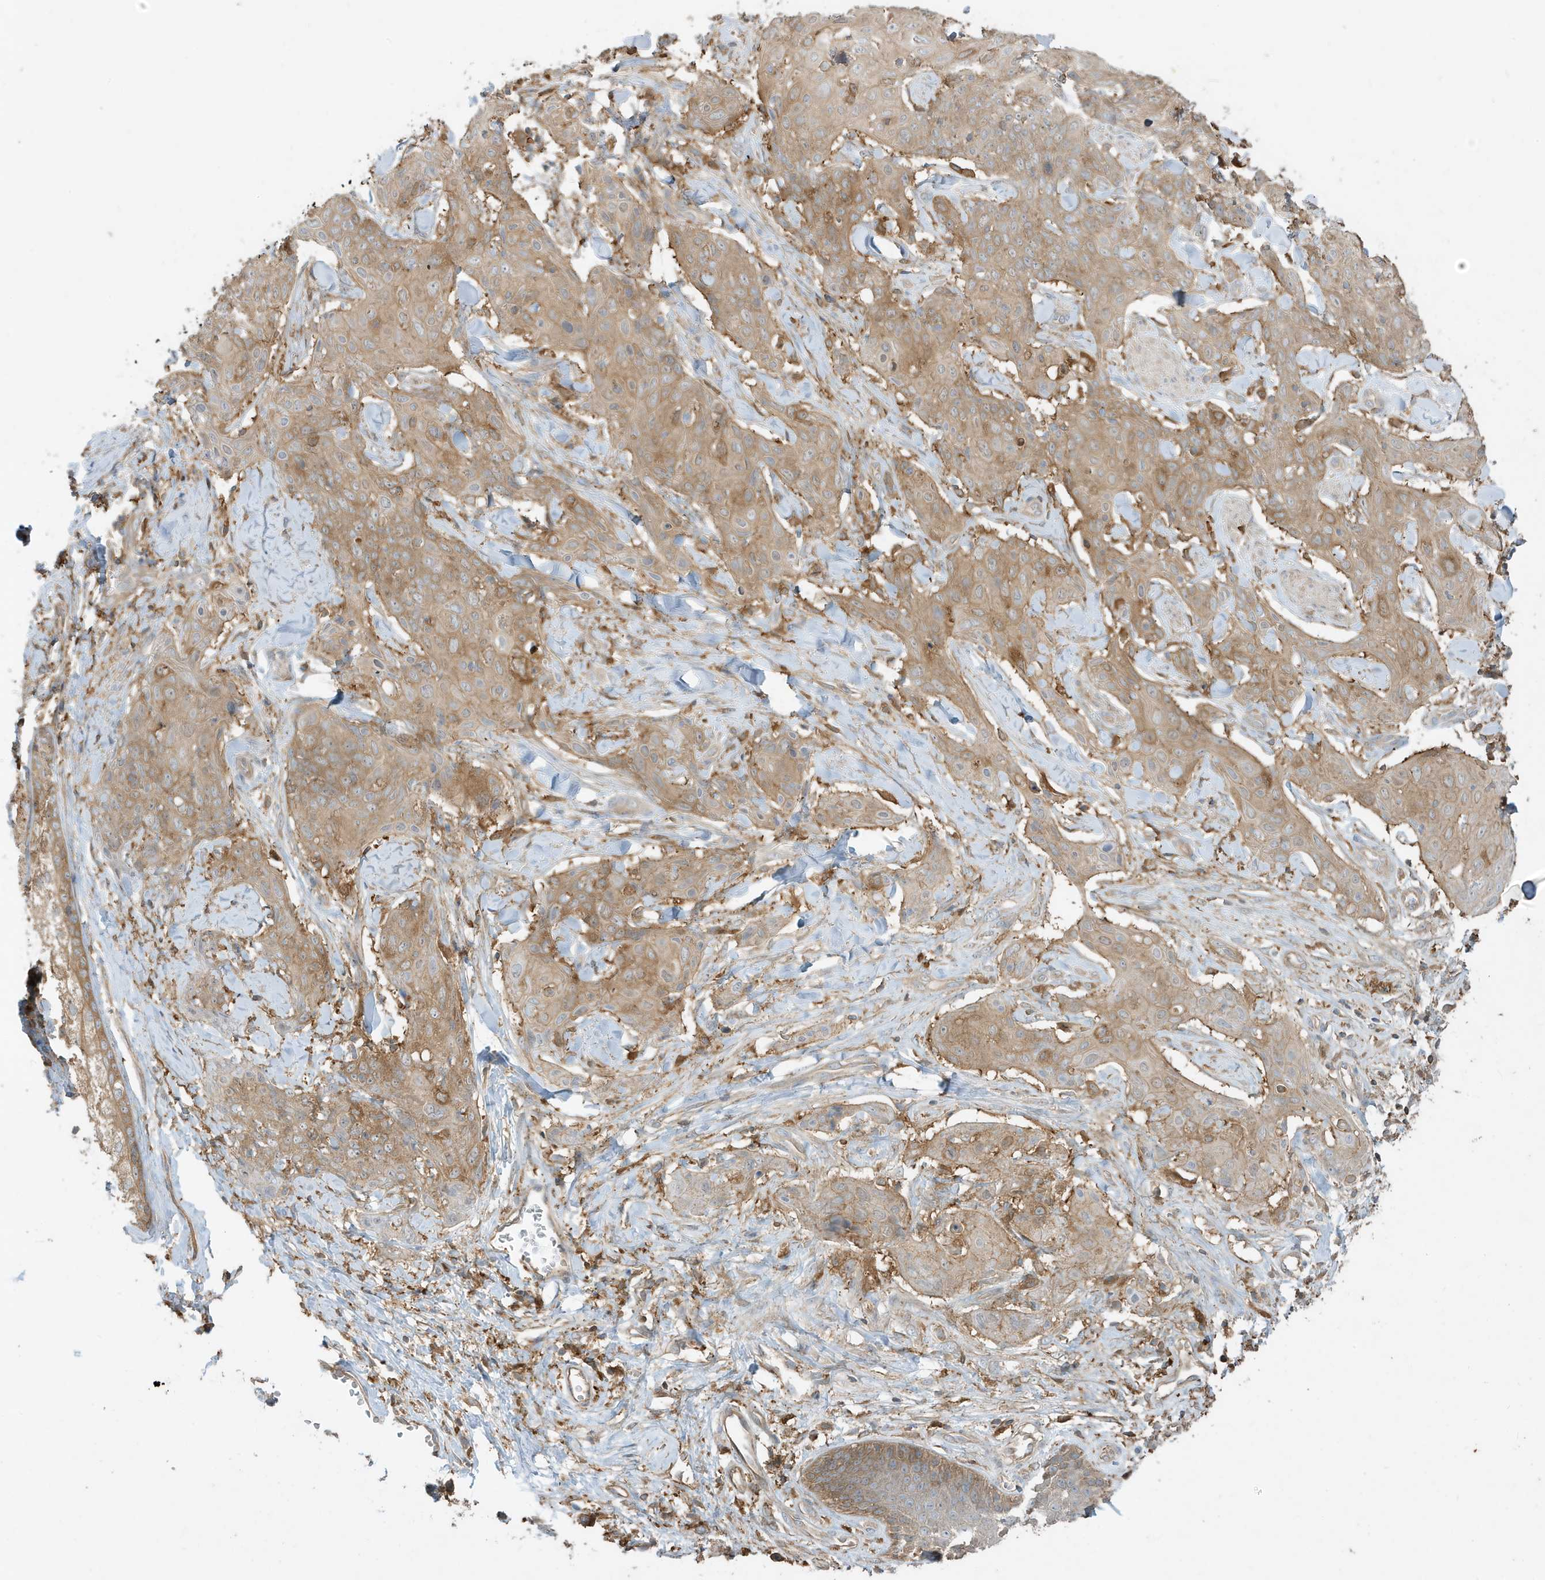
{"staining": {"intensity": "weak", "quantity": "25%-75%", "location": "cytoplasmic/membranous"}, "tissue": "skin cancer", "cell_type": "Tumor cells", "image_type": "cancer", "snomed": [{"axis": "morphology", "description": "Squamous cell carcinoma, NOS"}, {"axis": "topography", "description": "Skin"}, {"axis": "topography", "description": "Vulva"}], "caption": "Immunohistochemistry (IHC) (DAB (3,3'-diaminobenzidine)) staining of human skin cancer (squamous cell carcinoma) exhibits weak cytoplasmic/membranous protein staining in approximately 25%-75% of tumor cells.", "gene": "ABTB1", "patient": {"sex": "female", "age": 85}}